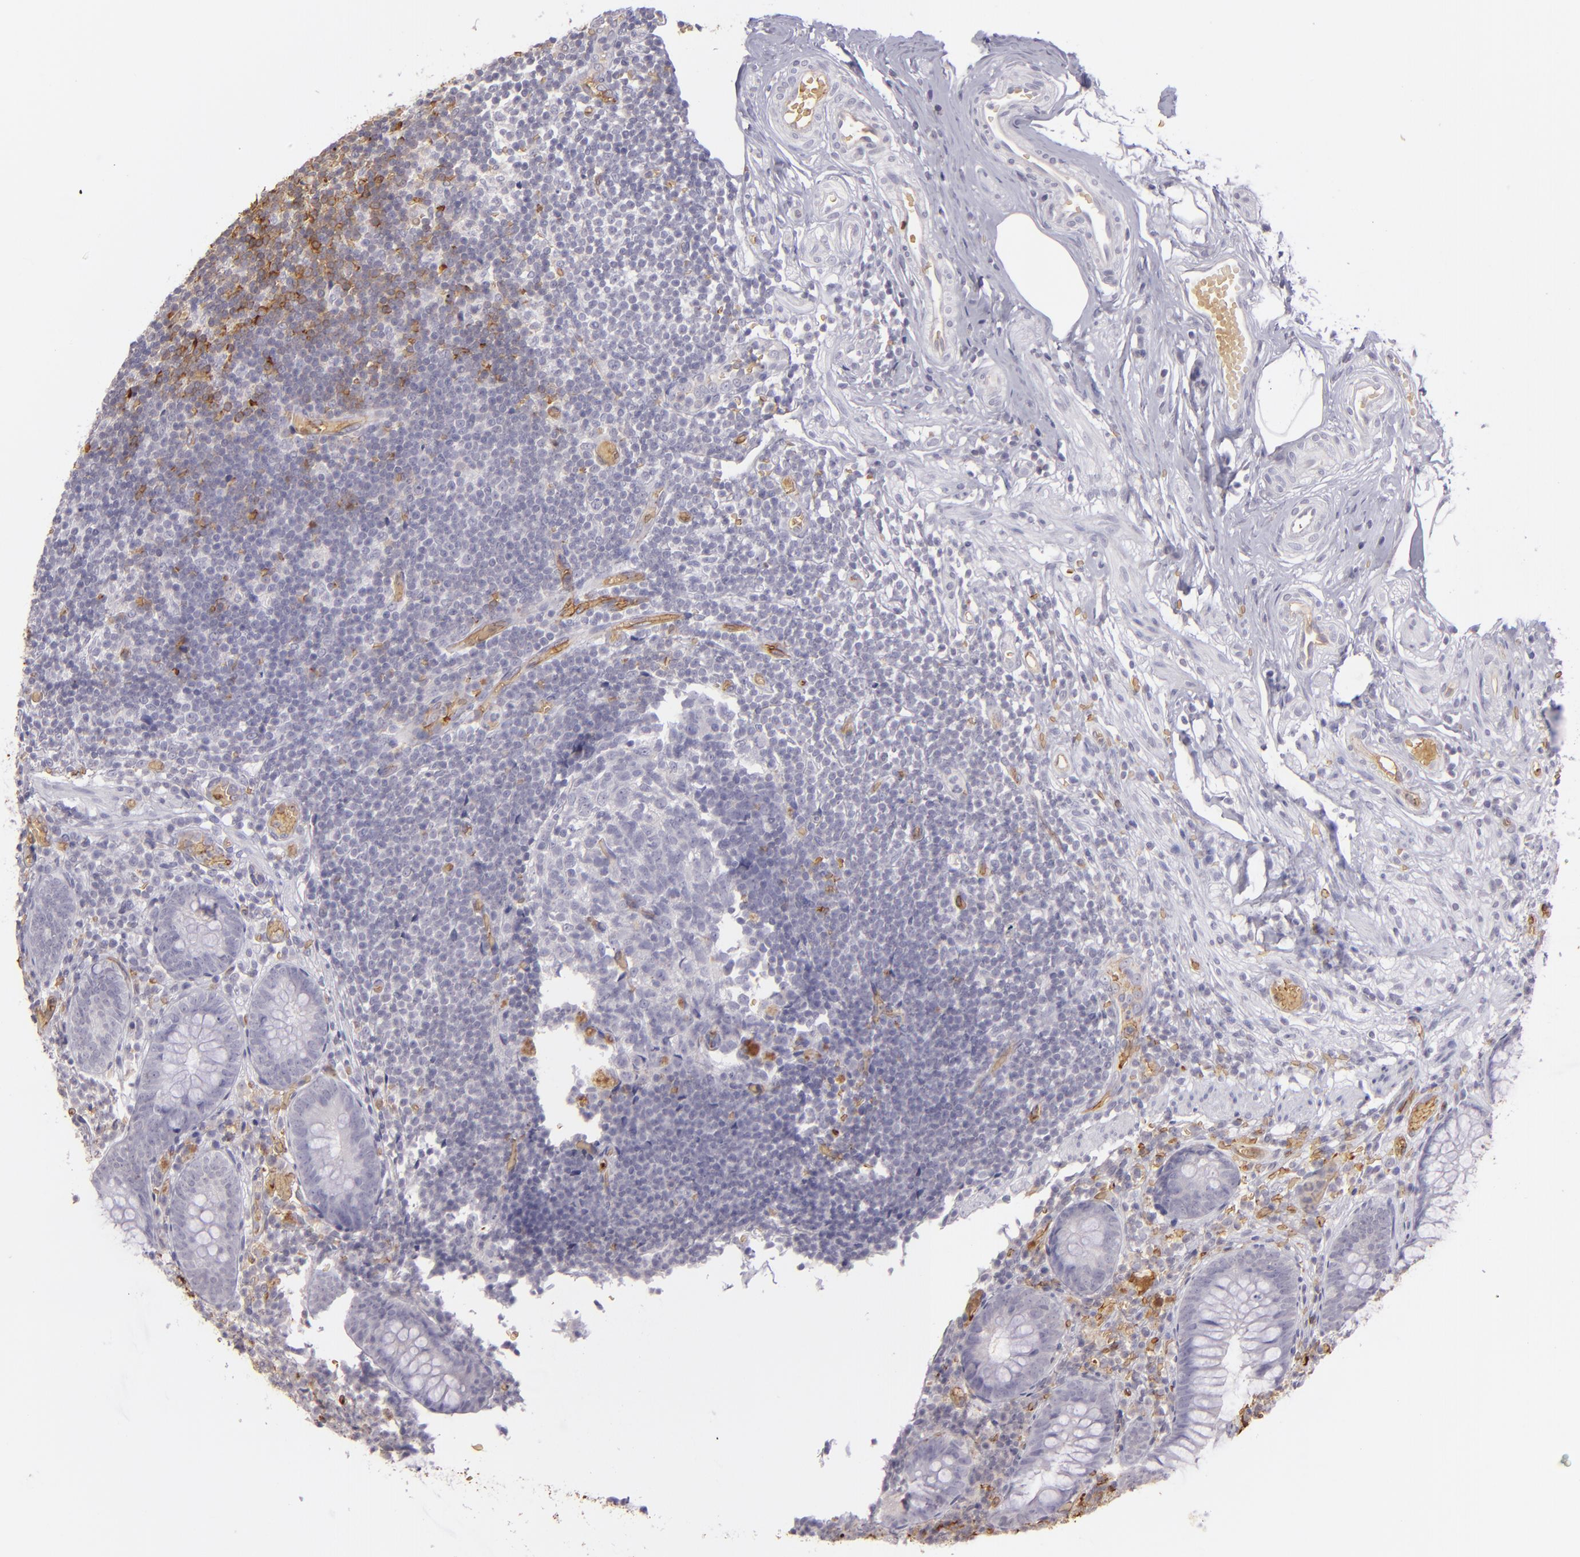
{"staining": {"intensity": "negative", "quantity": "none", "location": "none"}, "tissue": "appendix", "cell_type": "Glandular cells", "image_type": "normal", "snomed": [{"axis": "morphology", "description": "Normal tissue, NOS"}, {"axis": "topography", "description": "Appendix"}], "caption": "Immunohistochemistry image of benign appendix: appendix stained with DAB (3,3'-diaminobenzidine) displays no significant protein expression in glandular cells.", "gene": "ACE", "patient": {"sex": "male", "age": 38}}